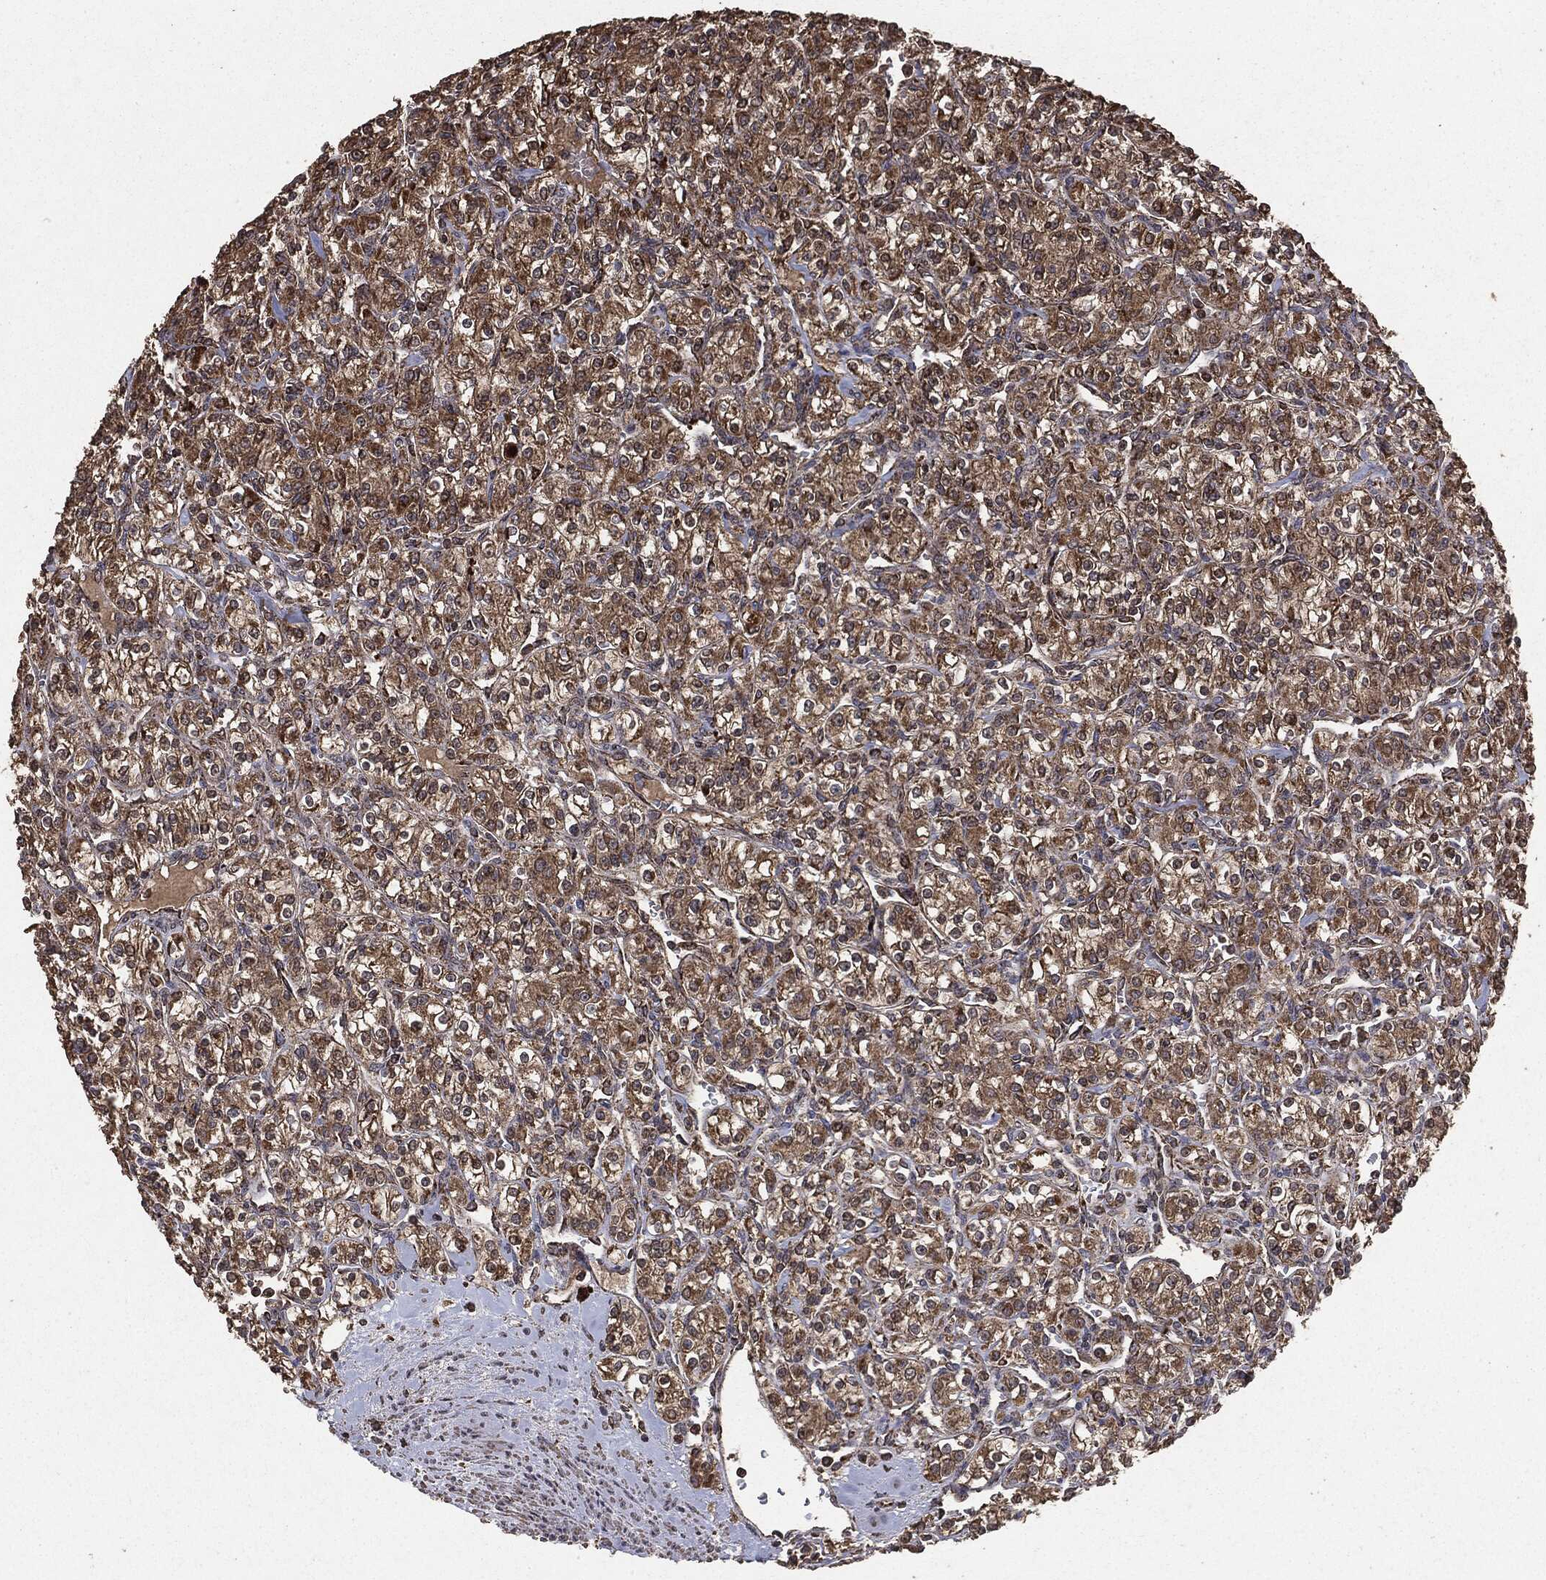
{"staining": {"intensity": "moderate", "quantity": ">75%", "location": "cytoplasmic/membranous"}, "tissue": "renal cancer", "cell_type": "Tumor cells", "image_type": "cancer", "snomed": [{"axis": "morphology", "description": "Adenocarcinoma, NOS"}, {"axis": "topography", "description": "Kidney"}], "caption": "Human renal cancer (adenocarcinoma) stained with a protein marker reveals moderate staining in tumor cells.", "gene": "MTOR", "patient": {"sex": "male", "age": 77}}